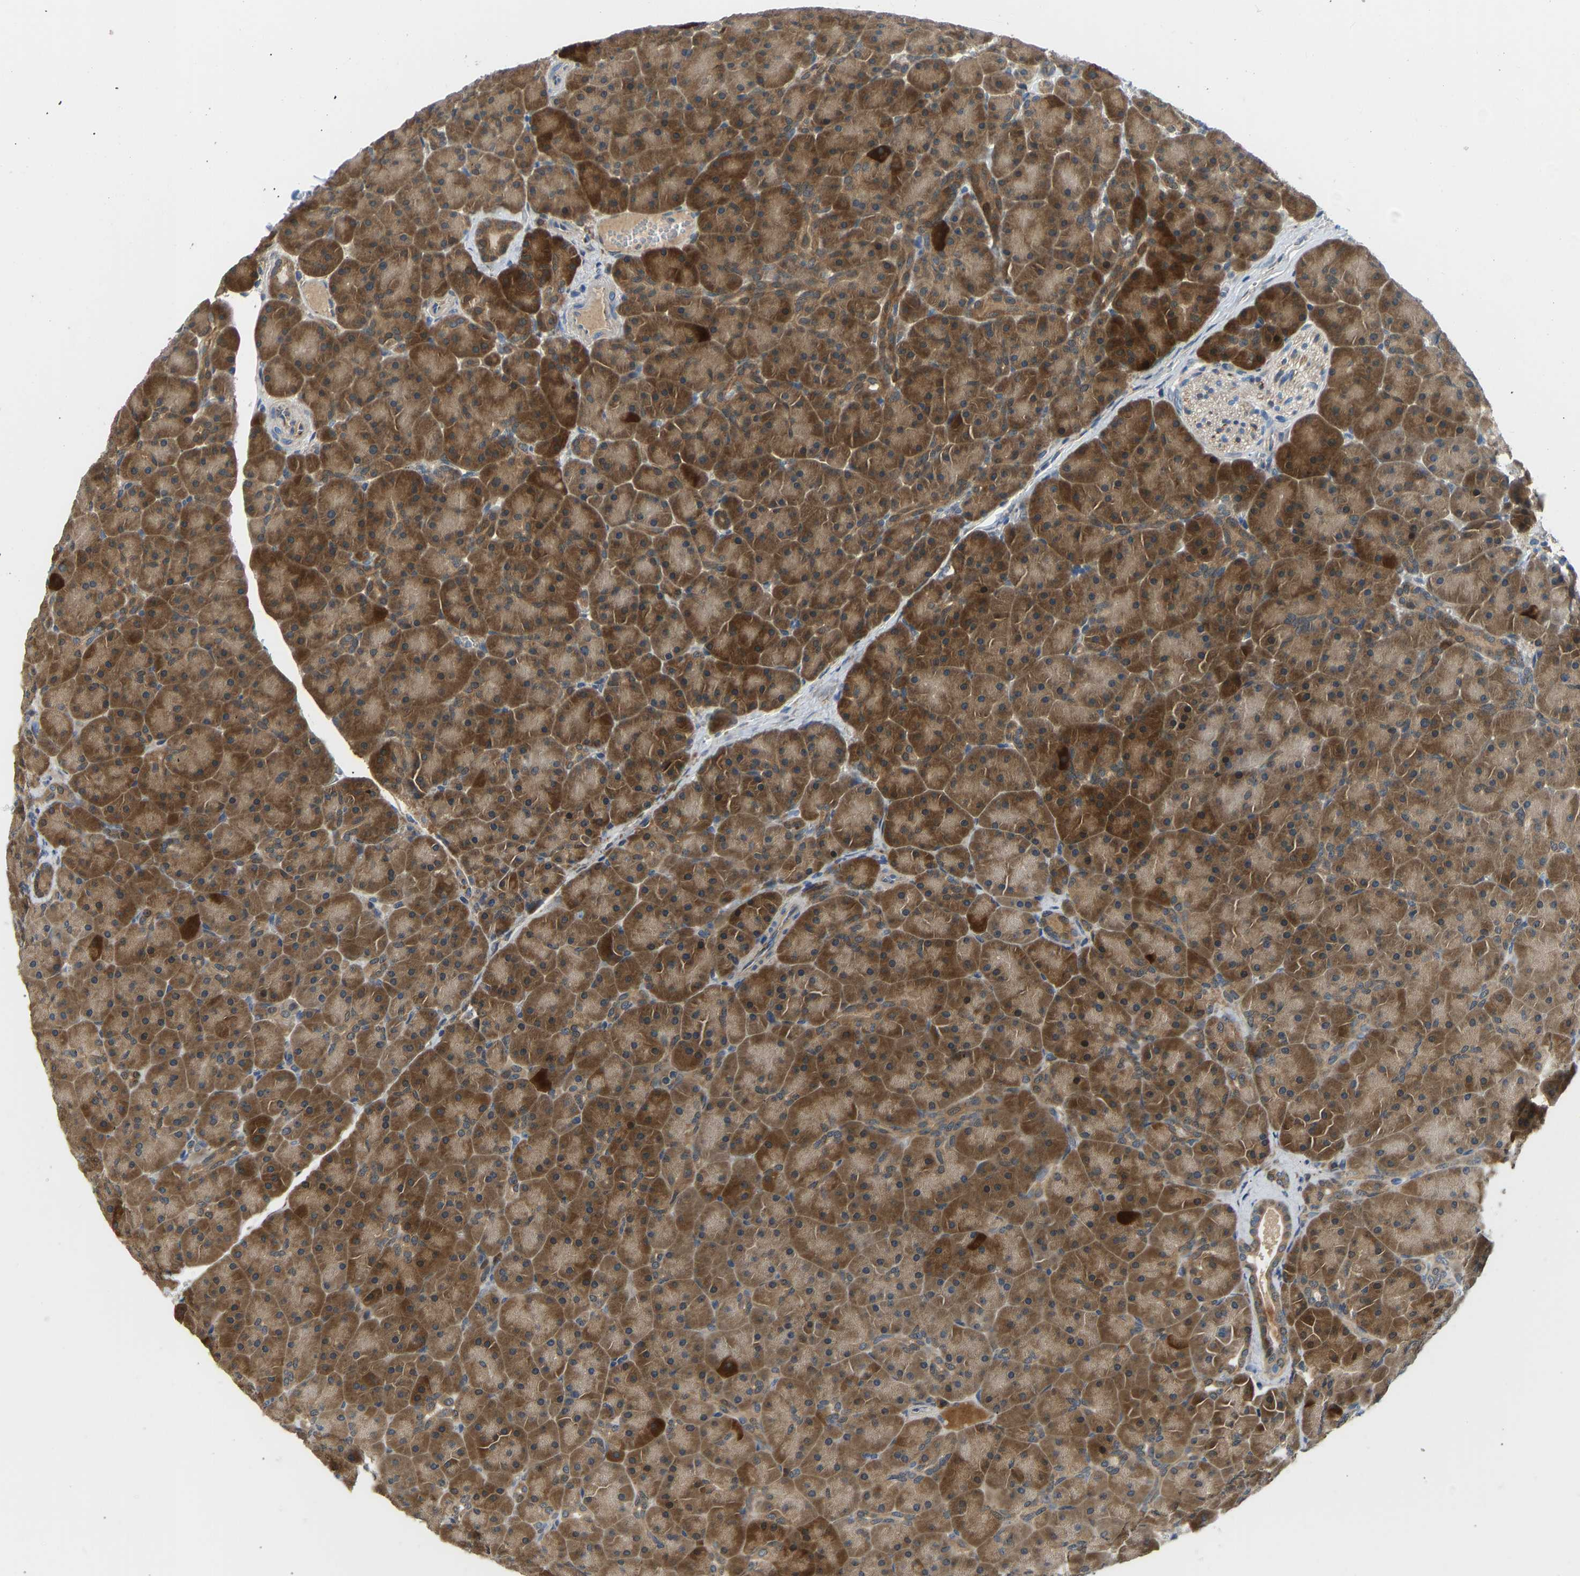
{"staining": {"intensity": "strong", "quantity": ">75%", "location": "cytoplasmic/membranous"}, "tissue": "pancreas", "cell_type": "Exocrine glandular cells", "image_type": "normal", "snomed": [{"axis": "morphology", "description": "Normal tissue, NOS"}, {"axis": "topography", "description": "Pancreas"}], "caption": "Immunohistochemistry histopathology image of benign pancreas: pancreas stained using IHC shows high levels of strong protein expression localized specifically in the cytoplasmic/membranous of exocrine glandular cells, appearing as a cytoplasmic/membranous brown color.", "gene": "RBP1", "patient": {"sex": "male", "age": 66}}